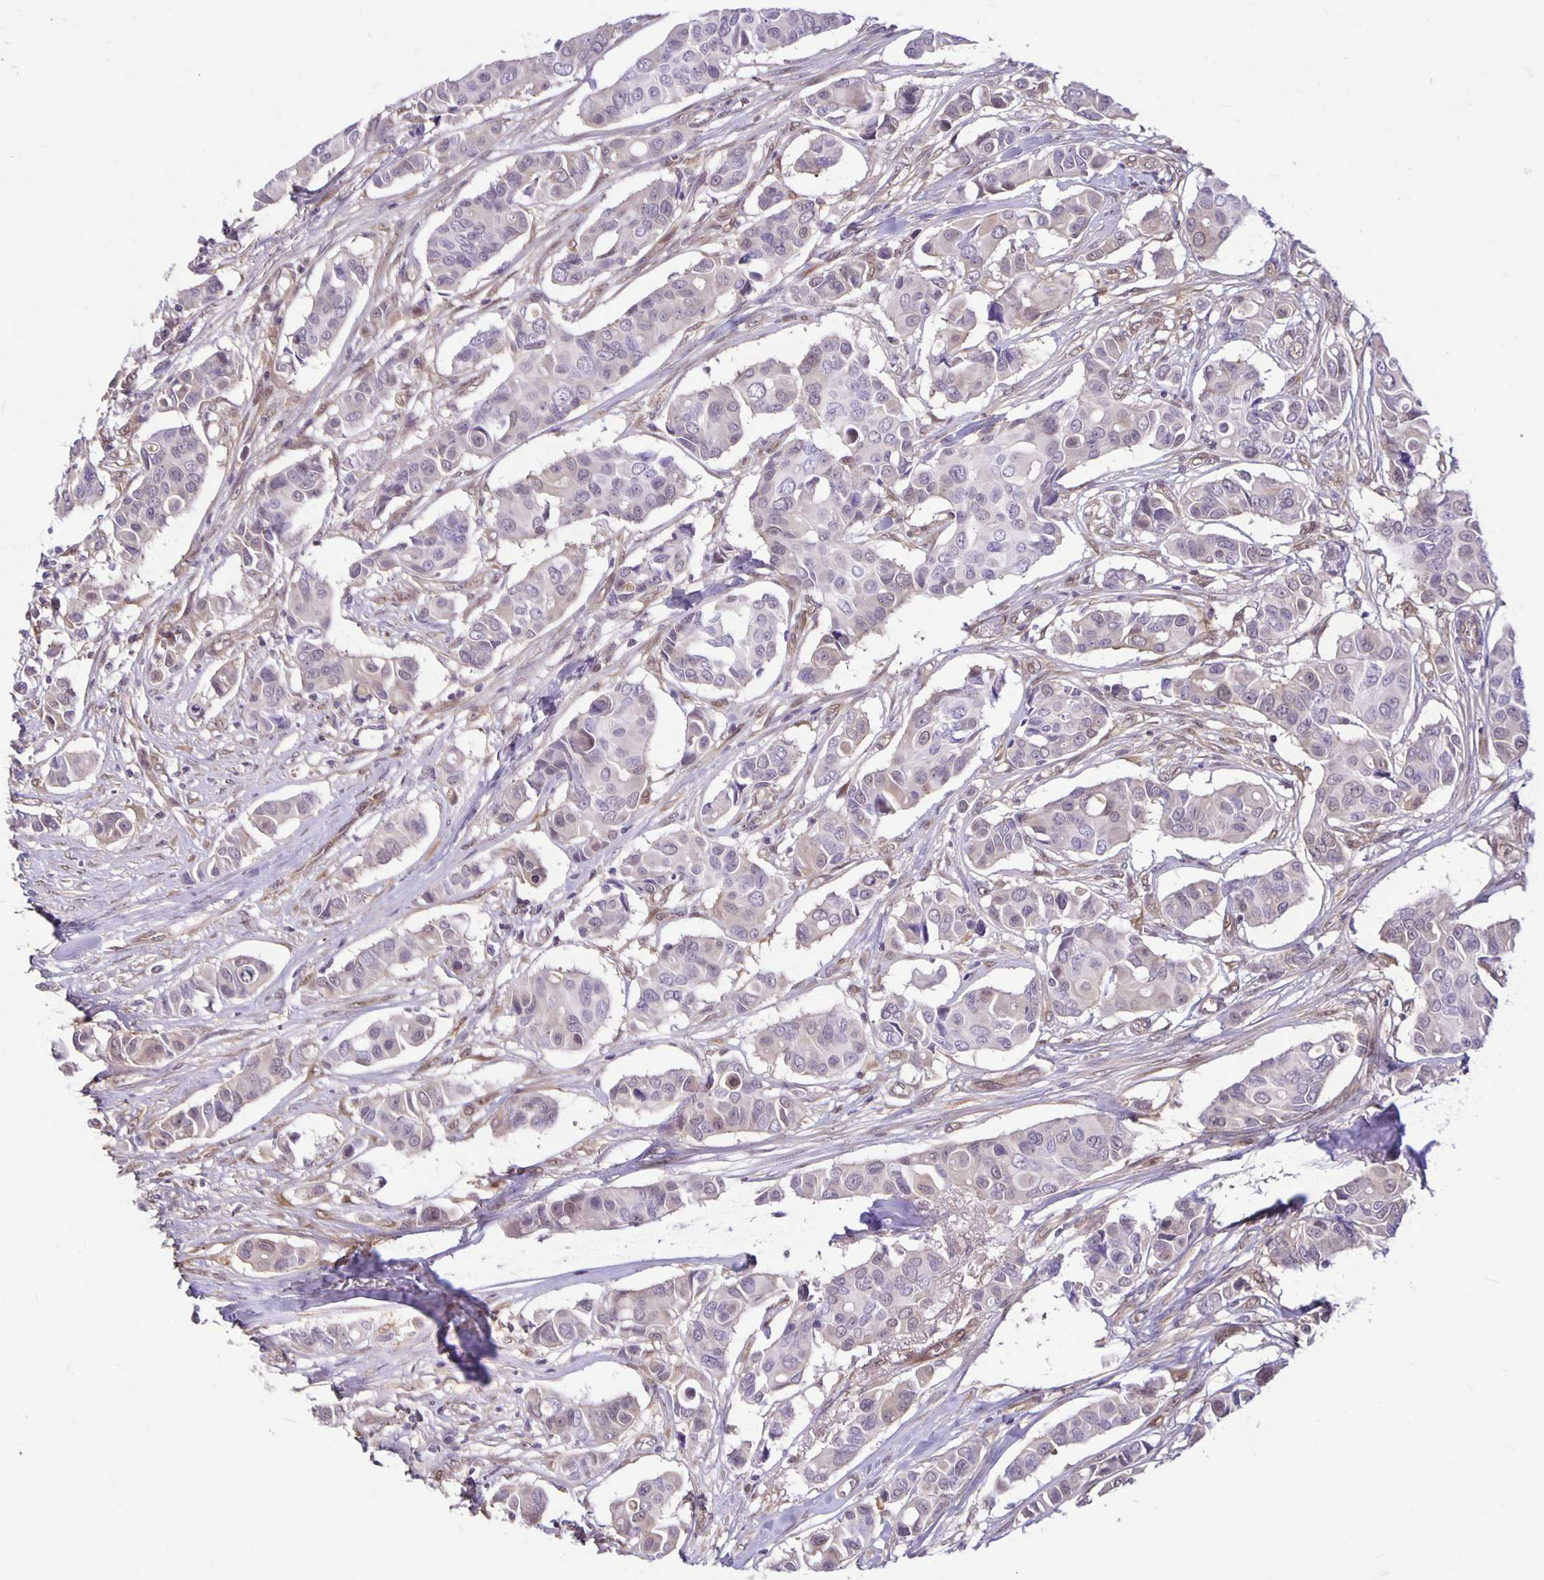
{"staining": {"intensity": "negative", "quantity": "none", "location": "none"}, "tissue": "breast cancer", "cell_type": "Tumor cells", "image_type": "cancer", "snomed": [{"axis": "morphology", "description": "Normal tissue, NOS"}, {"axis": "morphology", "description": "Duct carcinoma"}, {"axis": "topography", "description": "Skin"}, {"axis": "topography", "description": "Breast"}], "caption": "High power microscopy photomicrograph of an immunohistochemistry image of breast cancer (invasive ductal carcinoma), revealing no significant expression in tumor cells.", "gene": "TAX1BP3", "patient": {"sex": "female", "age": 54}}